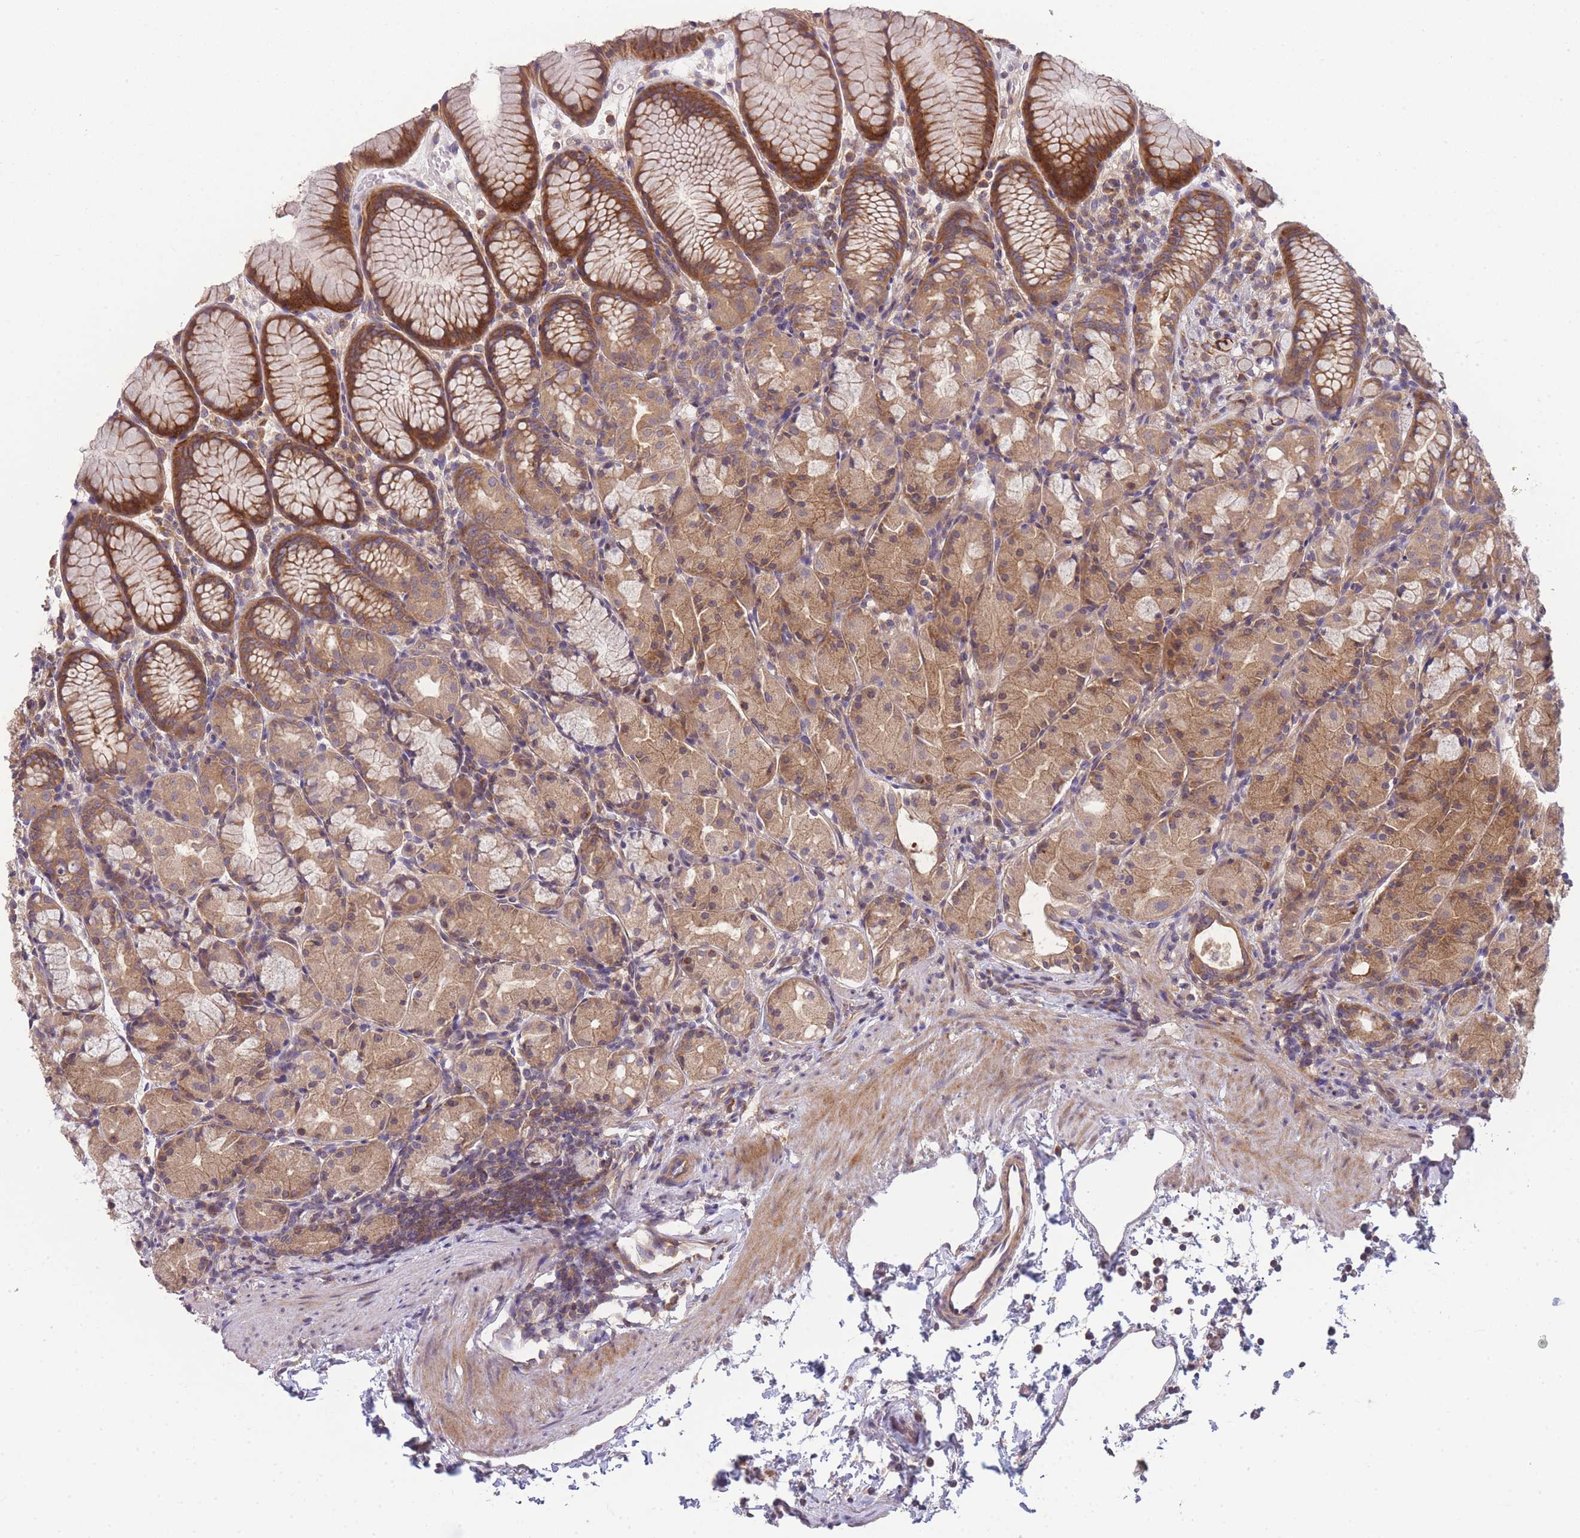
{"staining": {"intensity": "moderate", "quantity": ">75%", "location": "cytoplasmic/membranous"}, "tissue": "stomach", "cell_type": "Glandular cells", "image_type": "normal", "snomed": [{"axis": "morphology", "description": "Normal tissue, NOS"}, {"axis": "topography", "description": "Stomach, upper"}], "caption": "Immunohistochemistry (IHC) photomicrograph of normal stomach stained for a protein (brown), which exhibits medium levels of moderate cytoplasmic/membranous expression in about >75% of glandular cells.", "gene": "PFDN6", "patient": {"sex": "male", "age": 47}}